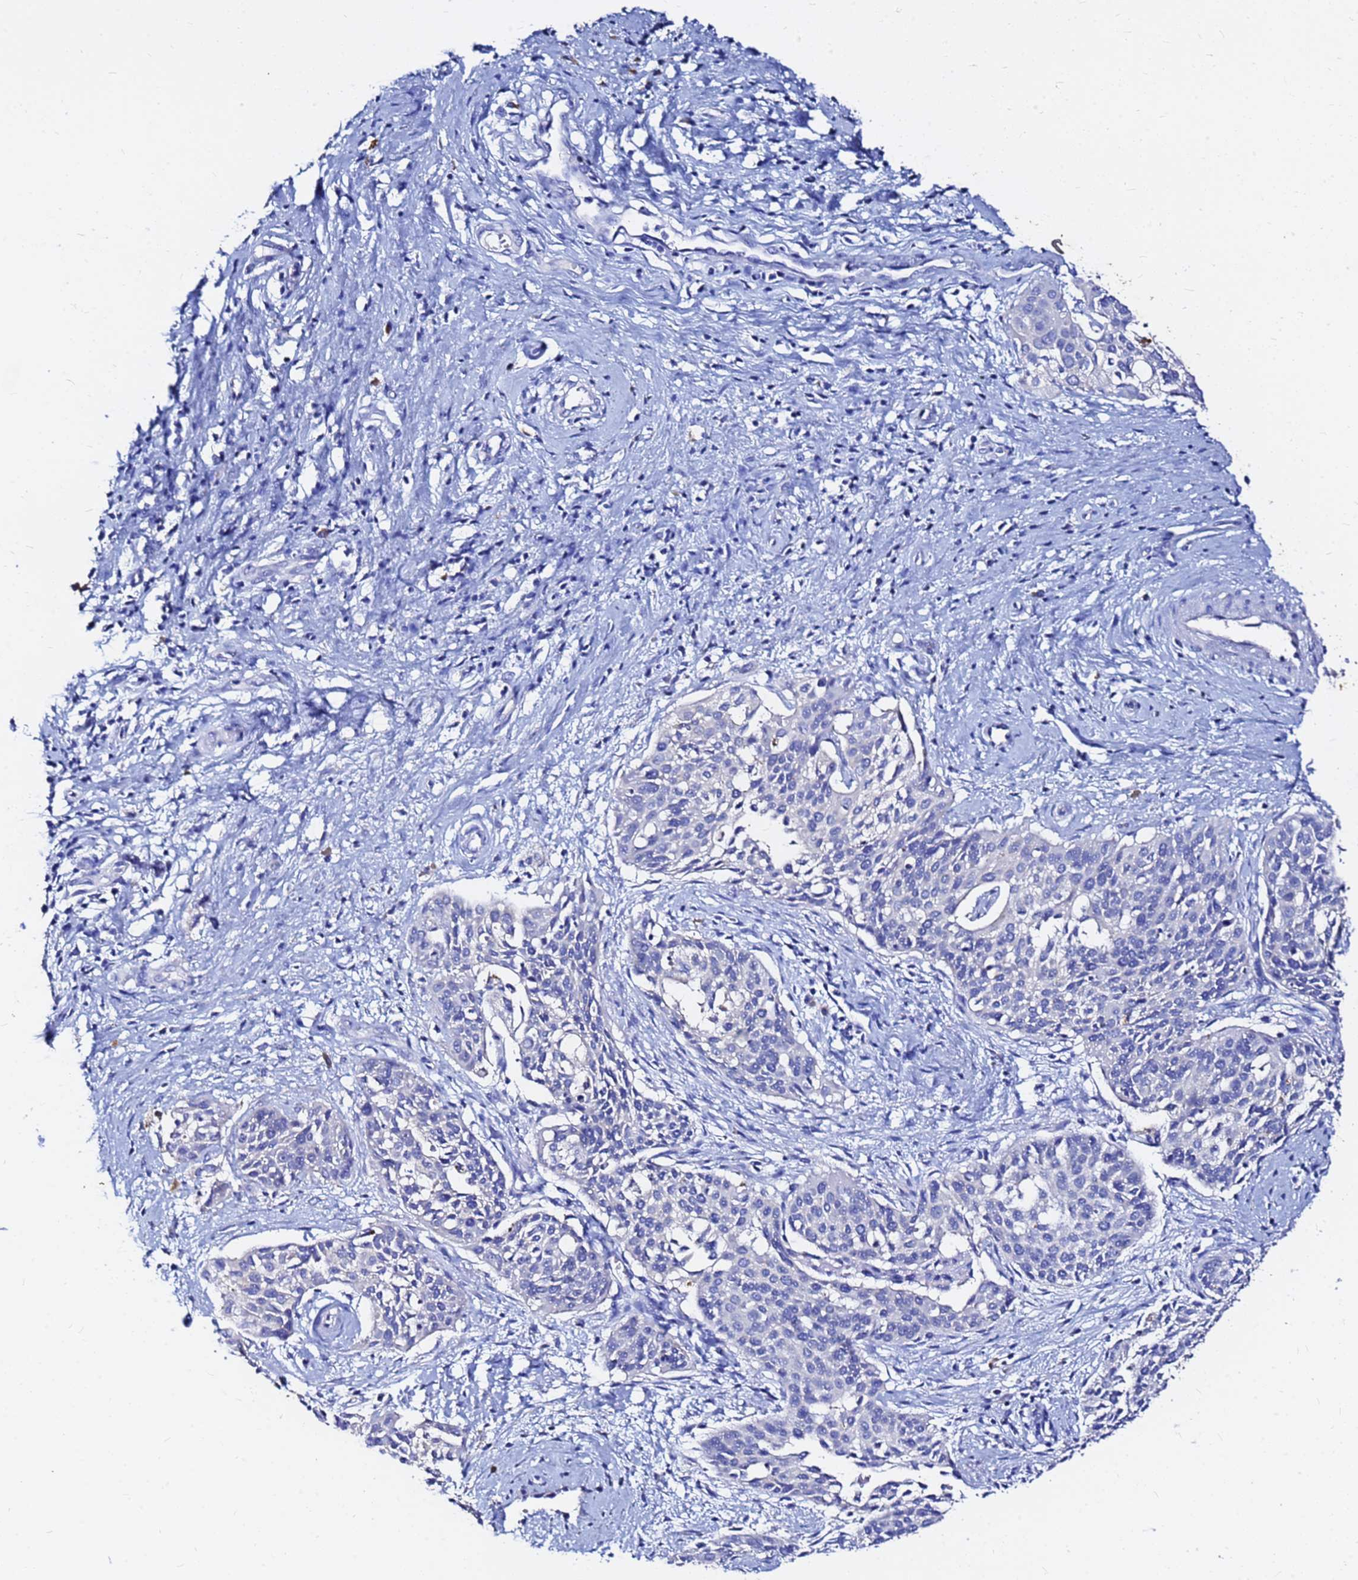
{"staining": {"intensity": "negative", "quantity": "none", "location": "none"}, "tissue": "cervical cancer", "cell_type": "Tumor cells", "image_type": "cancer", "snomed": [{"axis": "morphology", "description": "Squamous cell carcinoma, NOS"}, {"axis": "topography", "description": "Cervix"}], "caption": "The photomicrograph shows no staining of tumor cells in squamous cell carcinoma (cervical).", "gene": "FAM183A", "patient": {"sex": "female", "age": 44}}